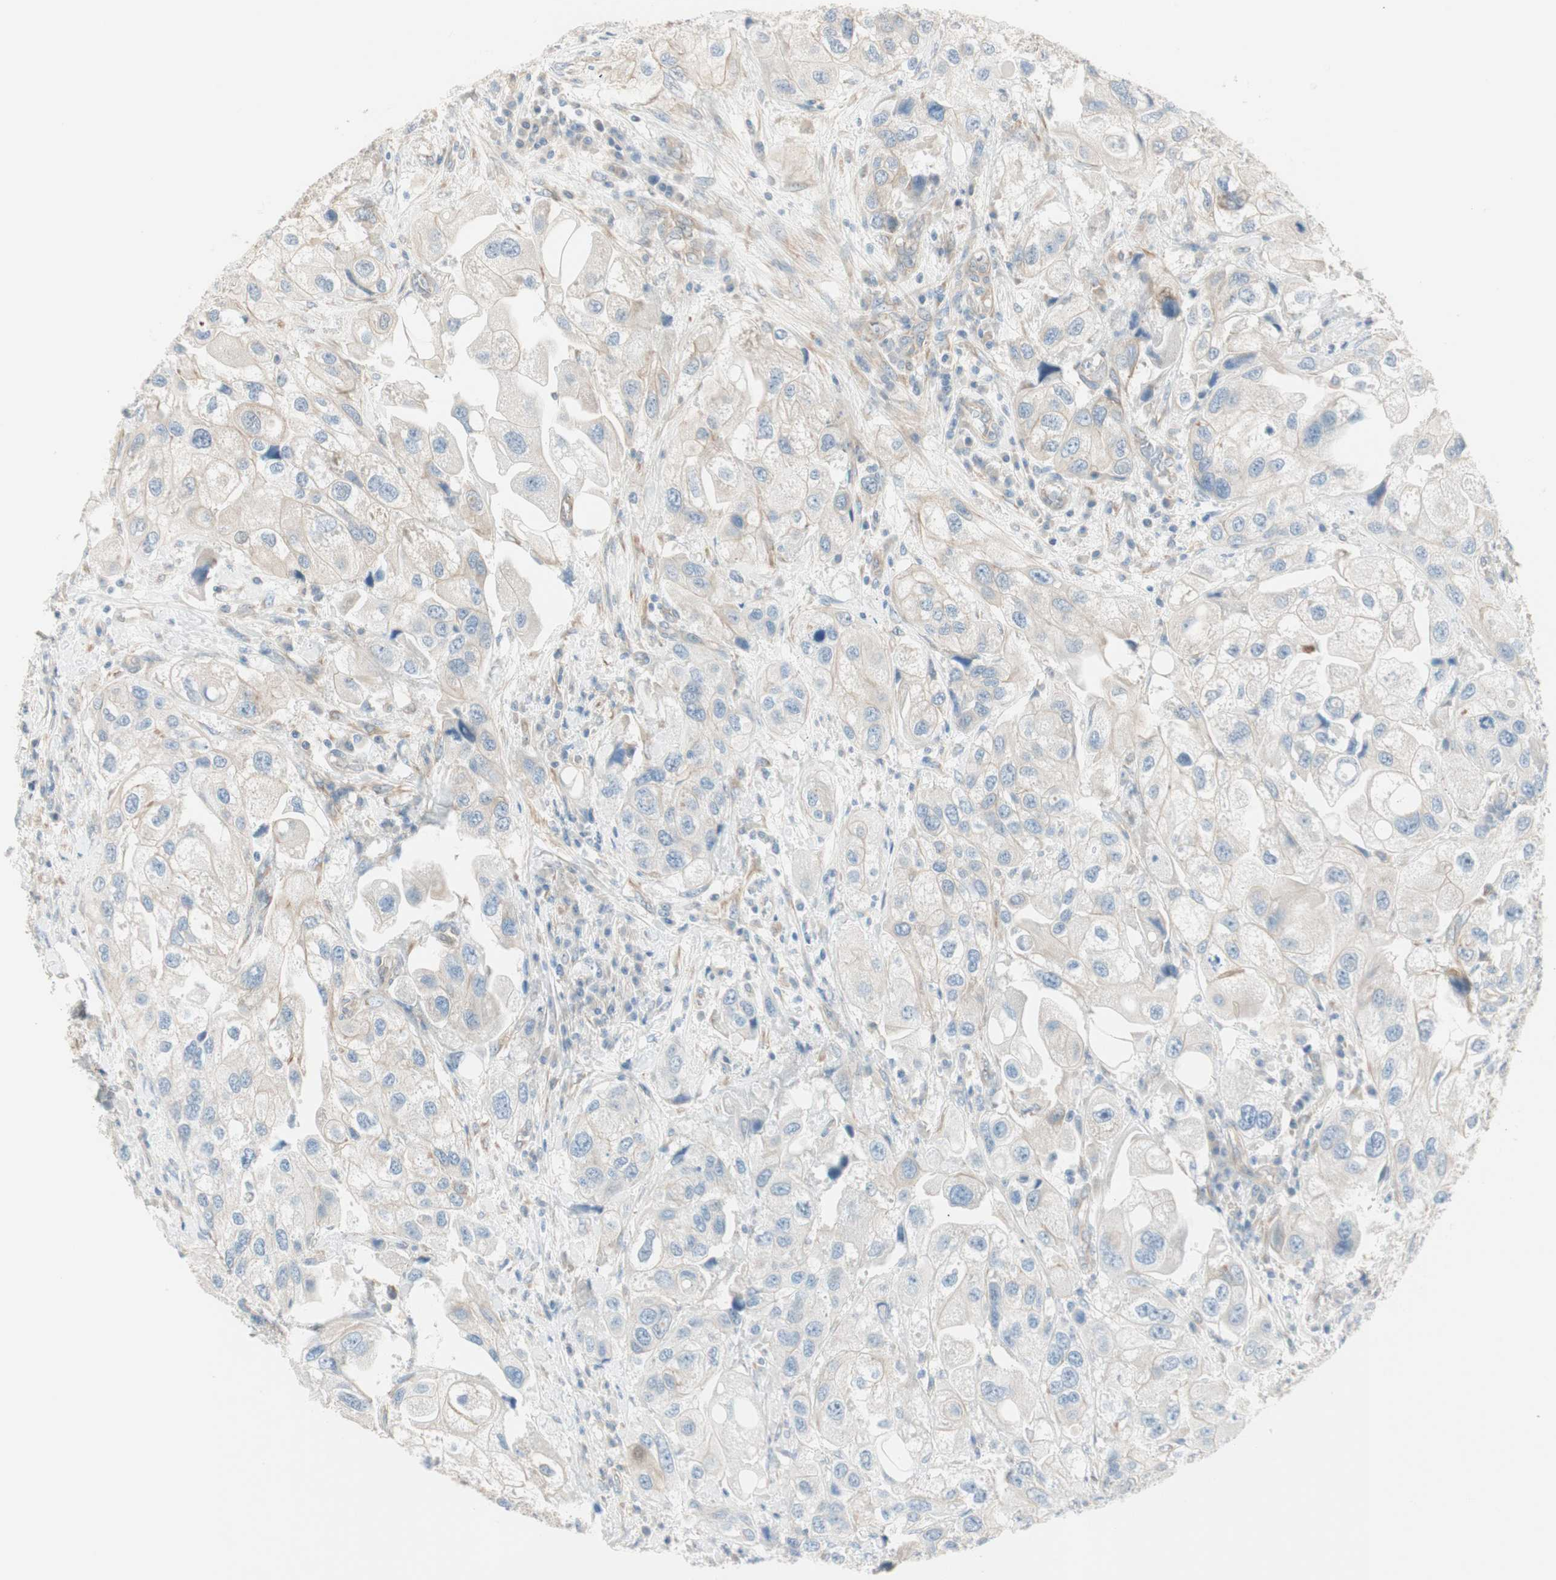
{"staining": {"intensity": "weak", "quantity": "25%-75%", "location": "cytoplasmic/membranous"}, "tissue": "urothelial cancer", "cell_type": "Tumor cells", "image_type": "cancer", "snomed": [{"axis": "morphology", "description": "Urothelial carcinoma, High grade"}, {"axis": "topography", "description": "Urinary bladder"}], "caption": "This histopathology image shows IHC staining of urothelial cancer, with low weak cytoplasmic/membranous positivity in approximately 25%-75% of tumor cells.", "gene": "CDK3", "patient": {"sex": "female", "age": 64}}